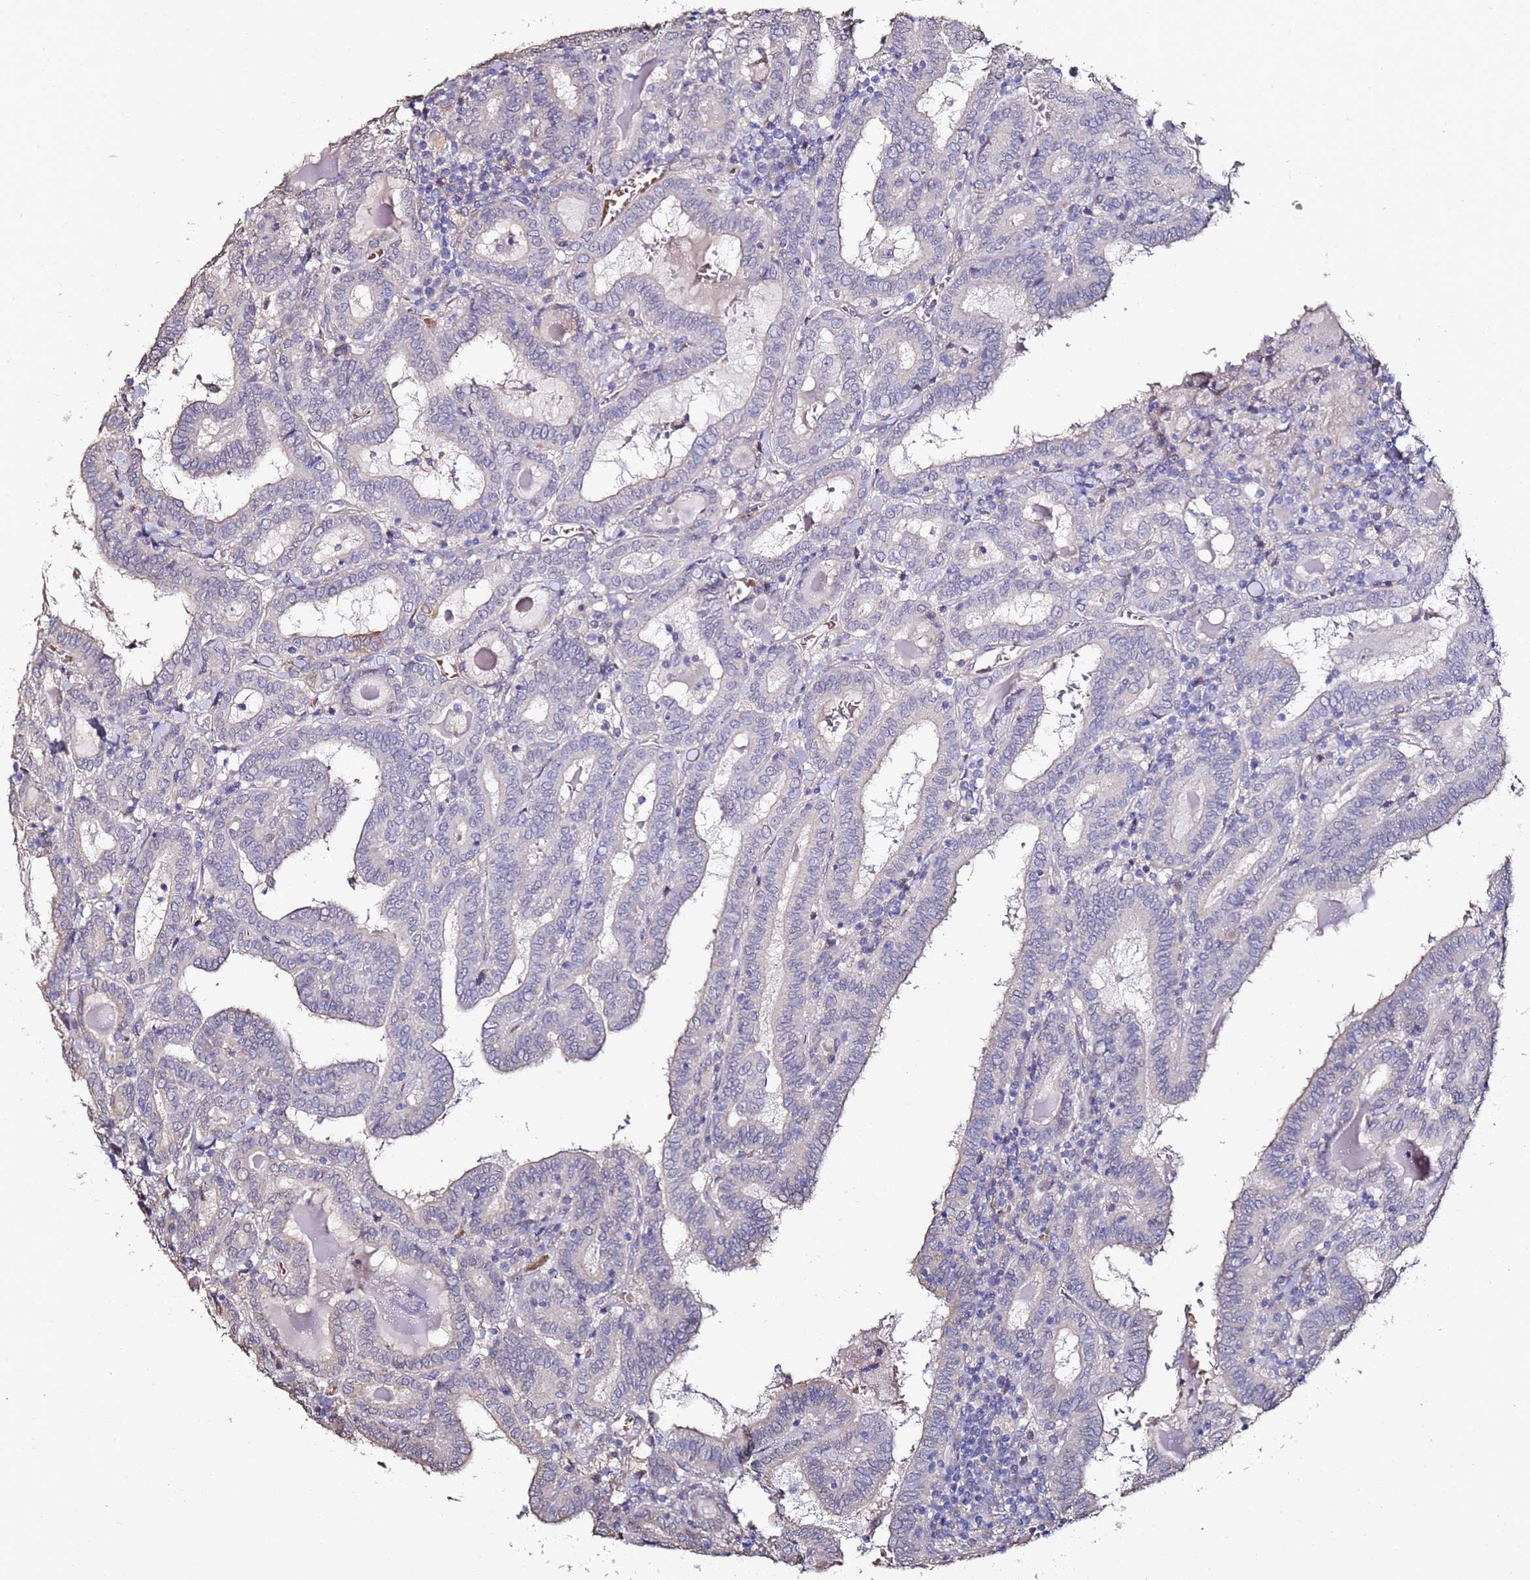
{"staining": {"intensity": "negative", "quantity": "none", "location": "none"}, "tissue": "thyroid cancer", "cell_type": "Tumor cells", "image_type": "cancer", "snomed": [{"axis": "morphology", "description": "Papillary adenocarcinoma, NOS"}, {"axis": "topography", "description": "Thyroid gland"}], "caption": "Human thyroid cancer stained for a protein using immunohistochemistry shows no positivity in tumor cells.", "gene": "C3orf80", "patient": {"sex": "female", "age": 72}}